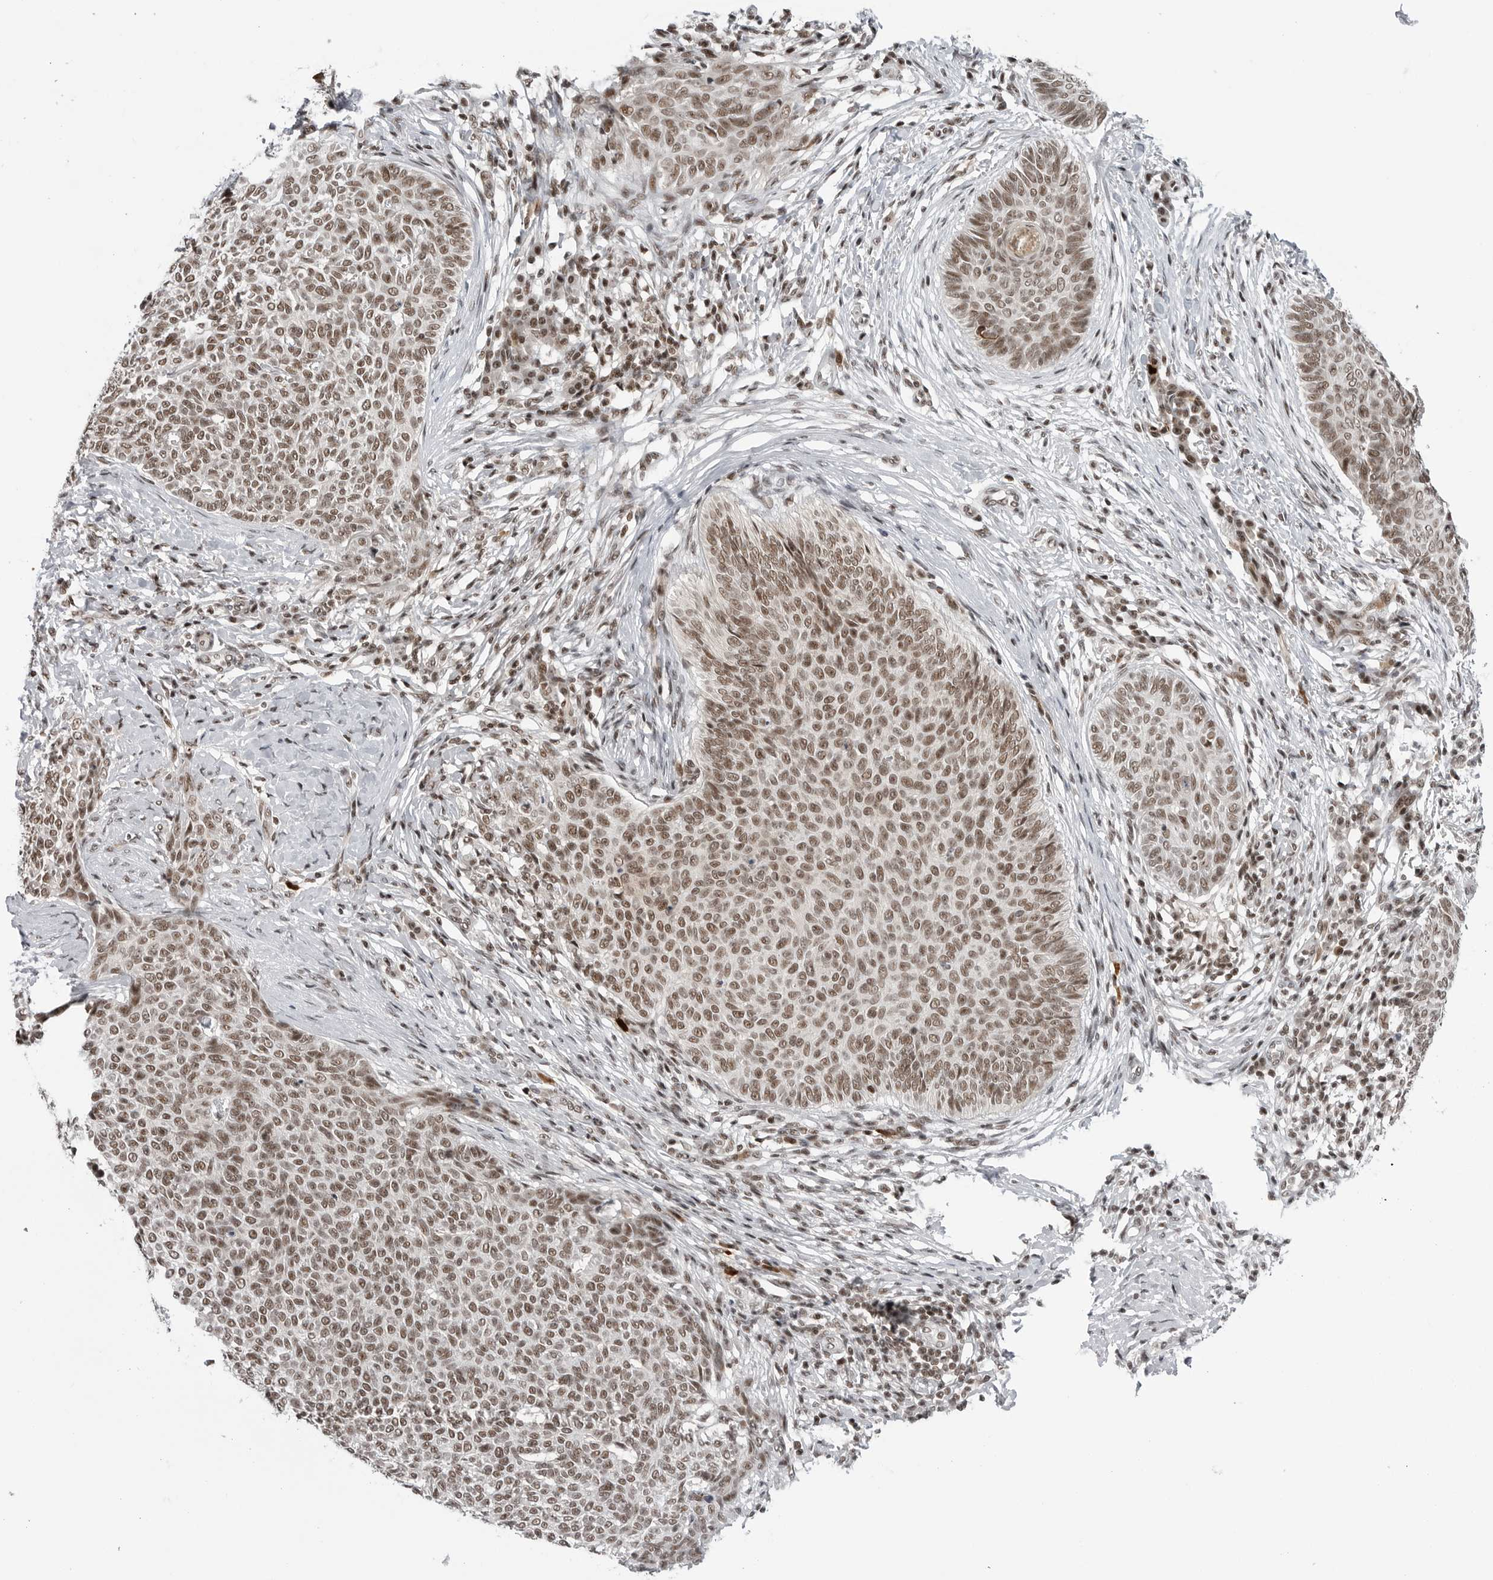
{"staining": {"intensity": "moderate", "quantity": ">75%", "location": "nuclear"}, "tissue": "skin cancer", "cell_type": "Tumor cells", "image_type": "cancer", "snomed": [{"axis": "morphology", "description": "Normal tissue, NOS"}, {"axis": "morphology", "description": "Basal cell carcinoma"}, {"axis": "topography", "description": "Skin"}], "caption": "High-power microscopy captured an IHC histopathology image of skin cancer (basal cell carcinoma), revealing moderate nuclear positivity in approximately >75% of tumor cells.", "gene": "TRIM66", "patient": {"sex": "male", "age": 50}}